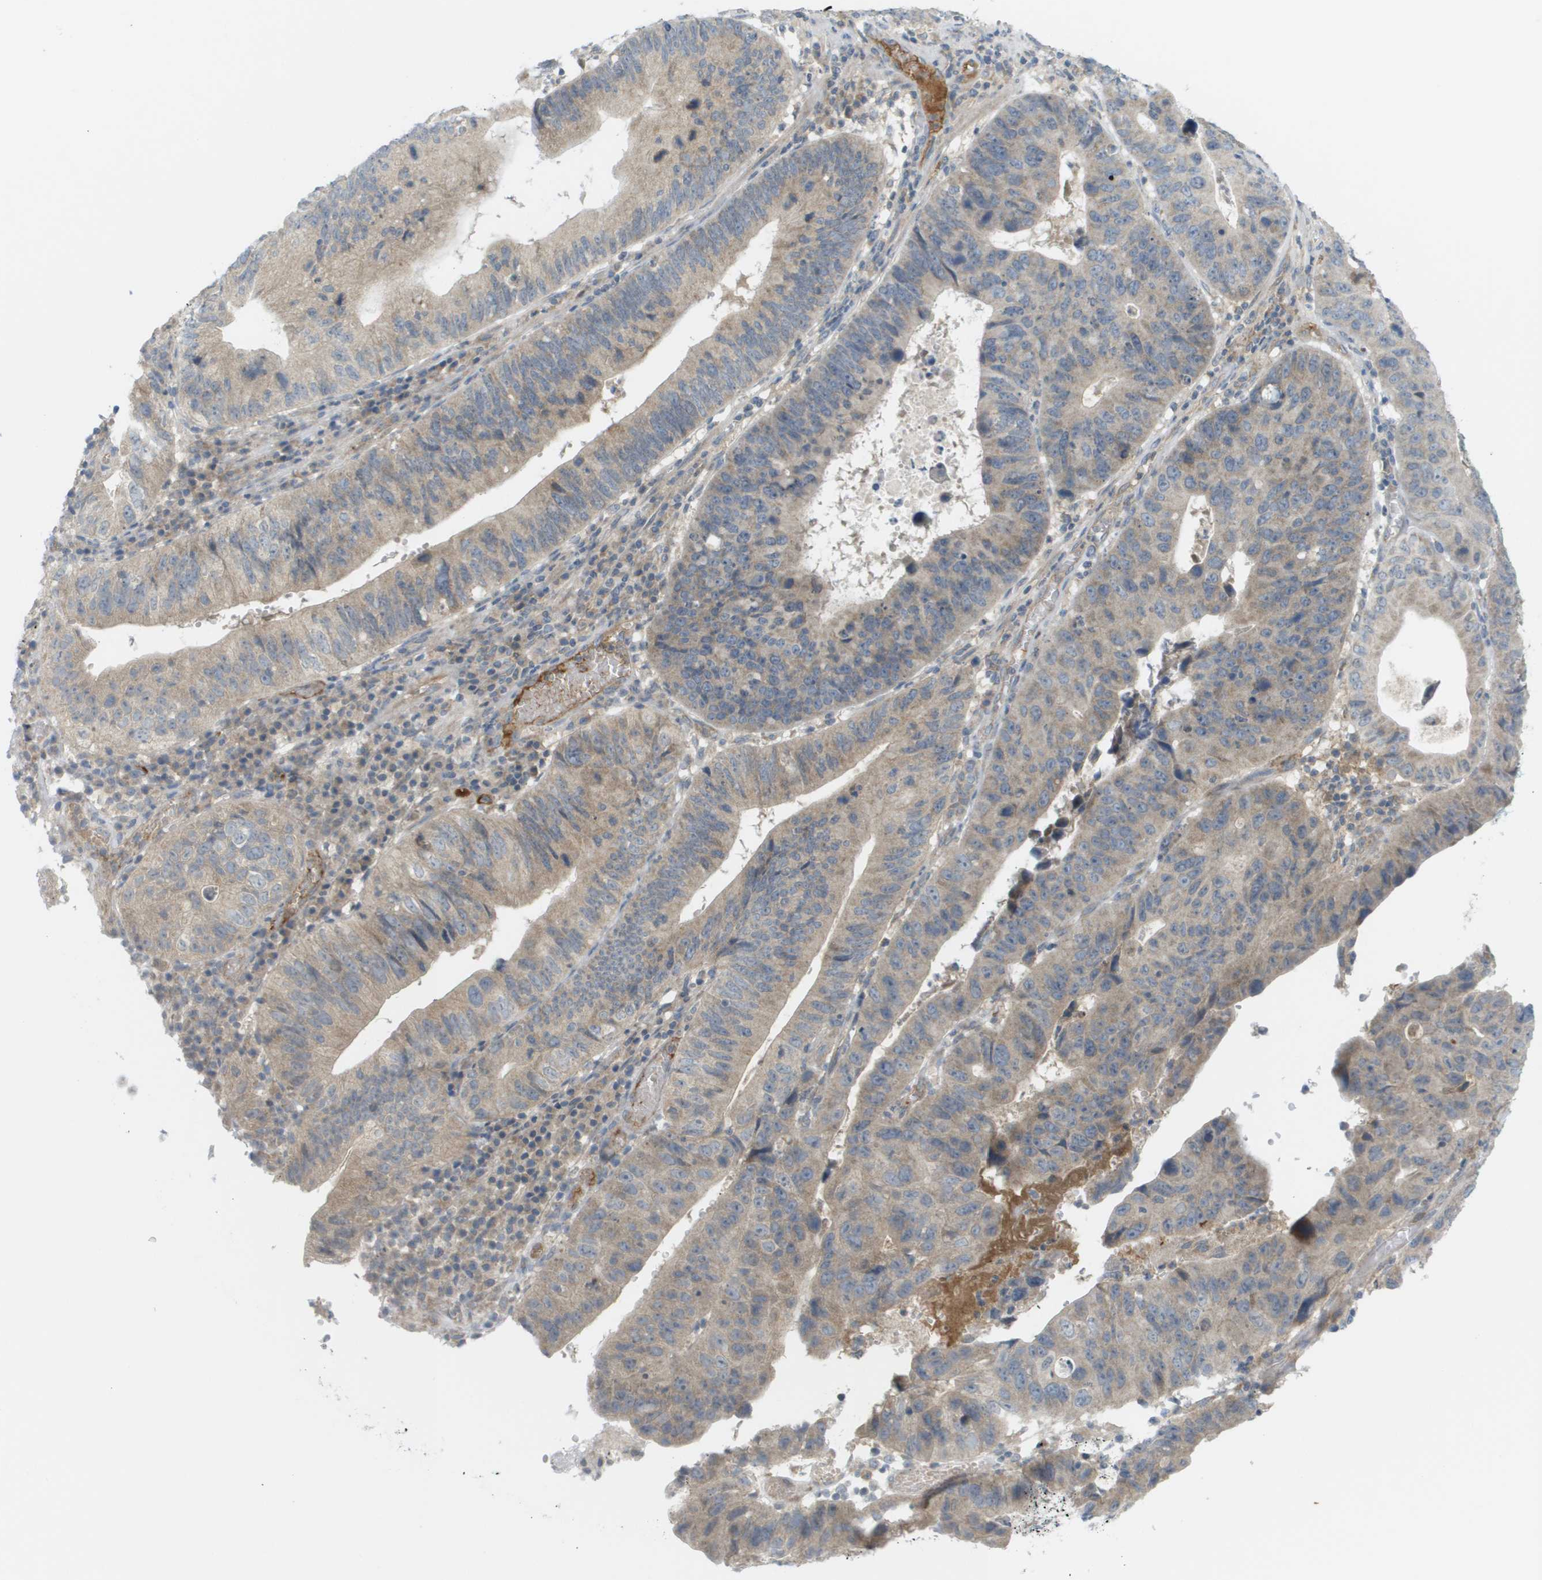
{"staining": {"intensity": "weak", "quantity": "25%-75%", "location": "cytoplasmic/membranous"}, "tissue": "stomach cancer", "cell_type": "Tumor cells", "image_type": "cancer", "snomed": [{"axis": "morphology", "description": "Adenocarcinoma, NOS"}, {"axis": "topography", "description": "Stomach"}], "caption": "Protein staining demonstrates weak cytoplasmic/membranous expression in about 25%-75% of tumor cells in stomach cancer. Using DAB (3,3'-diaminobenzidine) (brown) and hematoxylin (blue) stains, captured at high magnification using brightfield microscopy.", "gene": "PROC", "patient": {"sex": "male", "age": 59}}